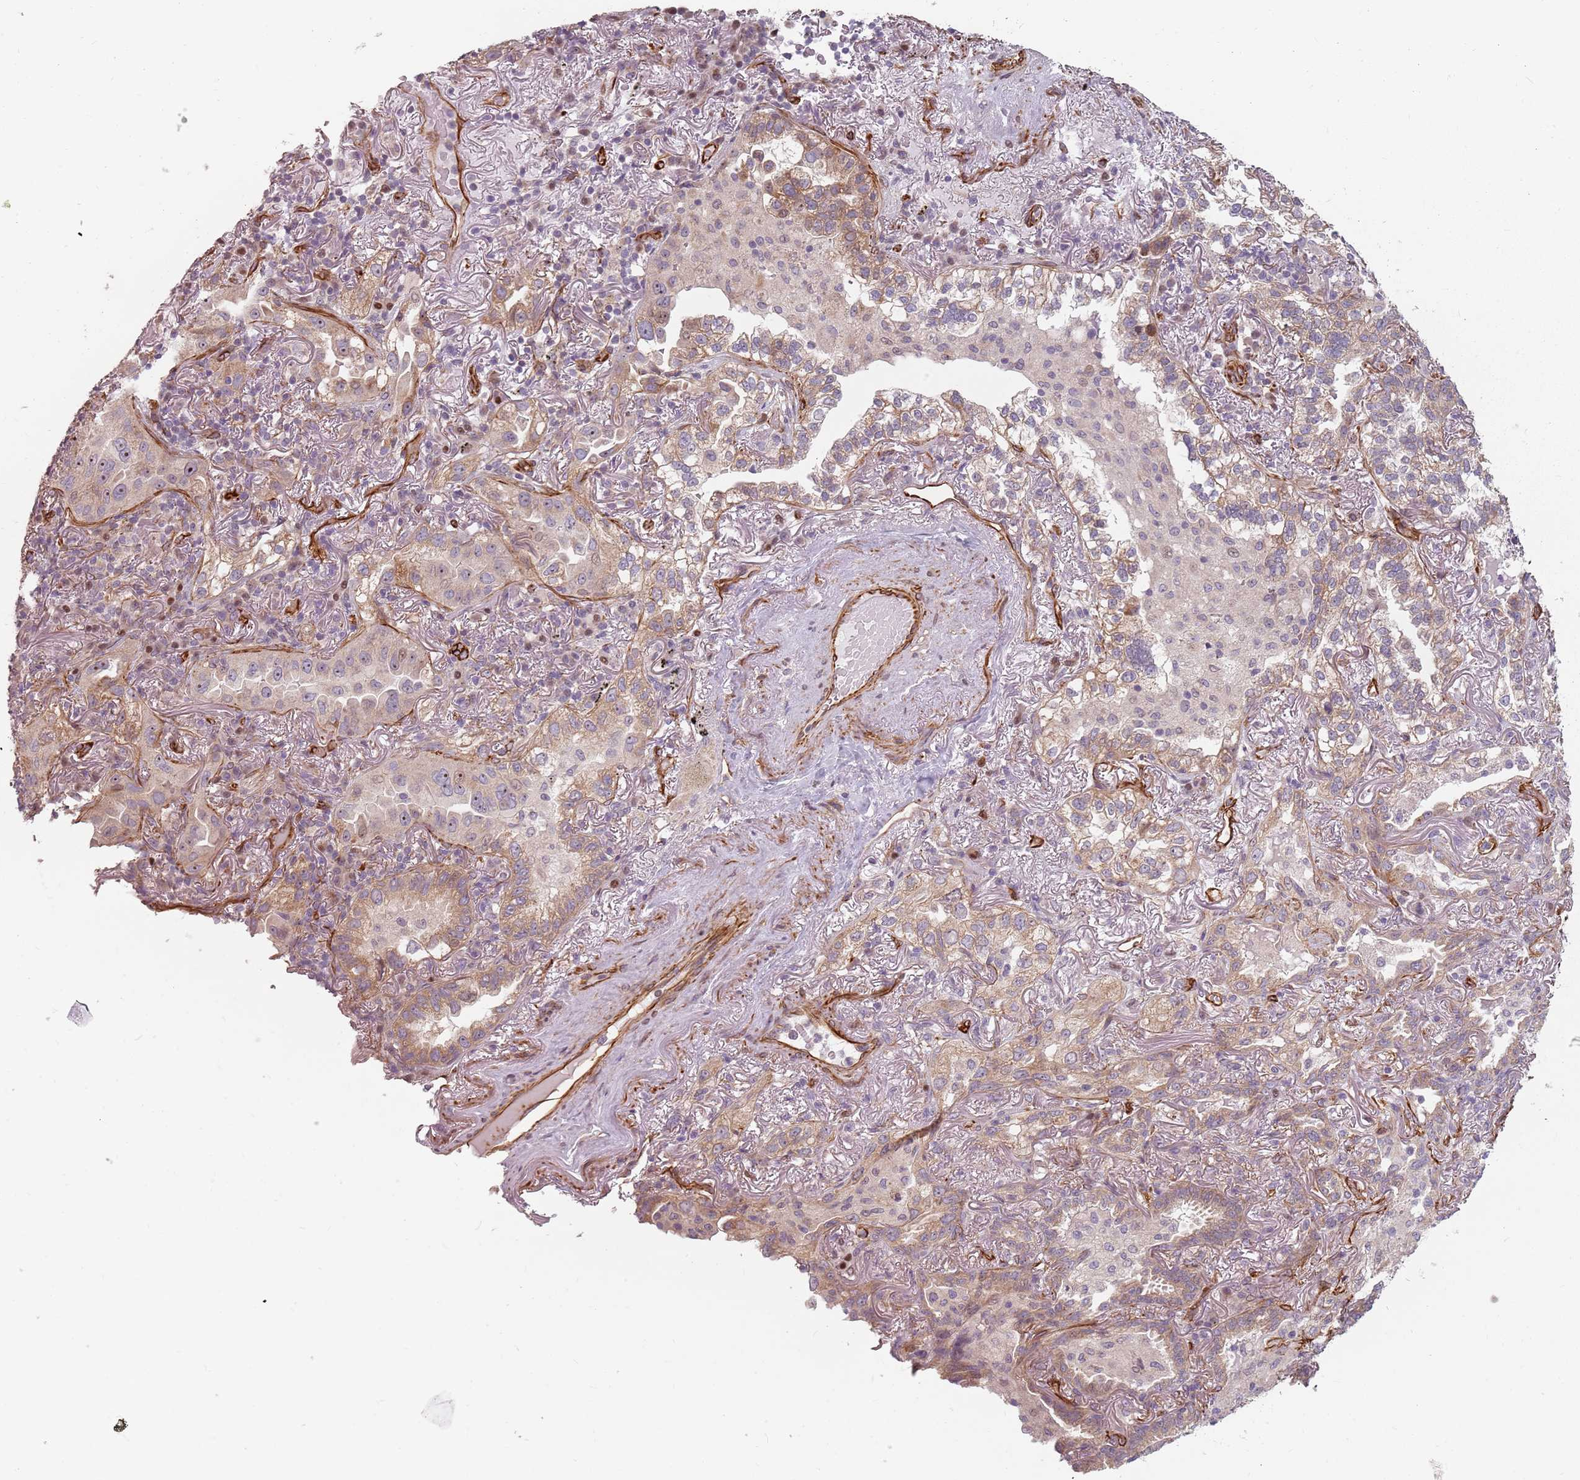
{"staining": {"intensity": "moderate", "quantity": ">75%", "location": "cytoplasmic/membranous"}, "tissue": "lung cancer", "cell_type": "Tumor cells", "image_type": "cancer", "snomed": [{"axis": "morphology", "description": "Adenocarcinoma, NOS"}, {"axis": "topography", "description": "Lung"}], "caption": "An image of human adenocarcinoma (lung) stained for a protein reveals moderate cytoplasmic/membranous brown staining in tumor cells. (IHC, brightfield microscopy, high magnification).", "gene": "GAS2L3", "patient": {"sex": "female", "age": 69}}